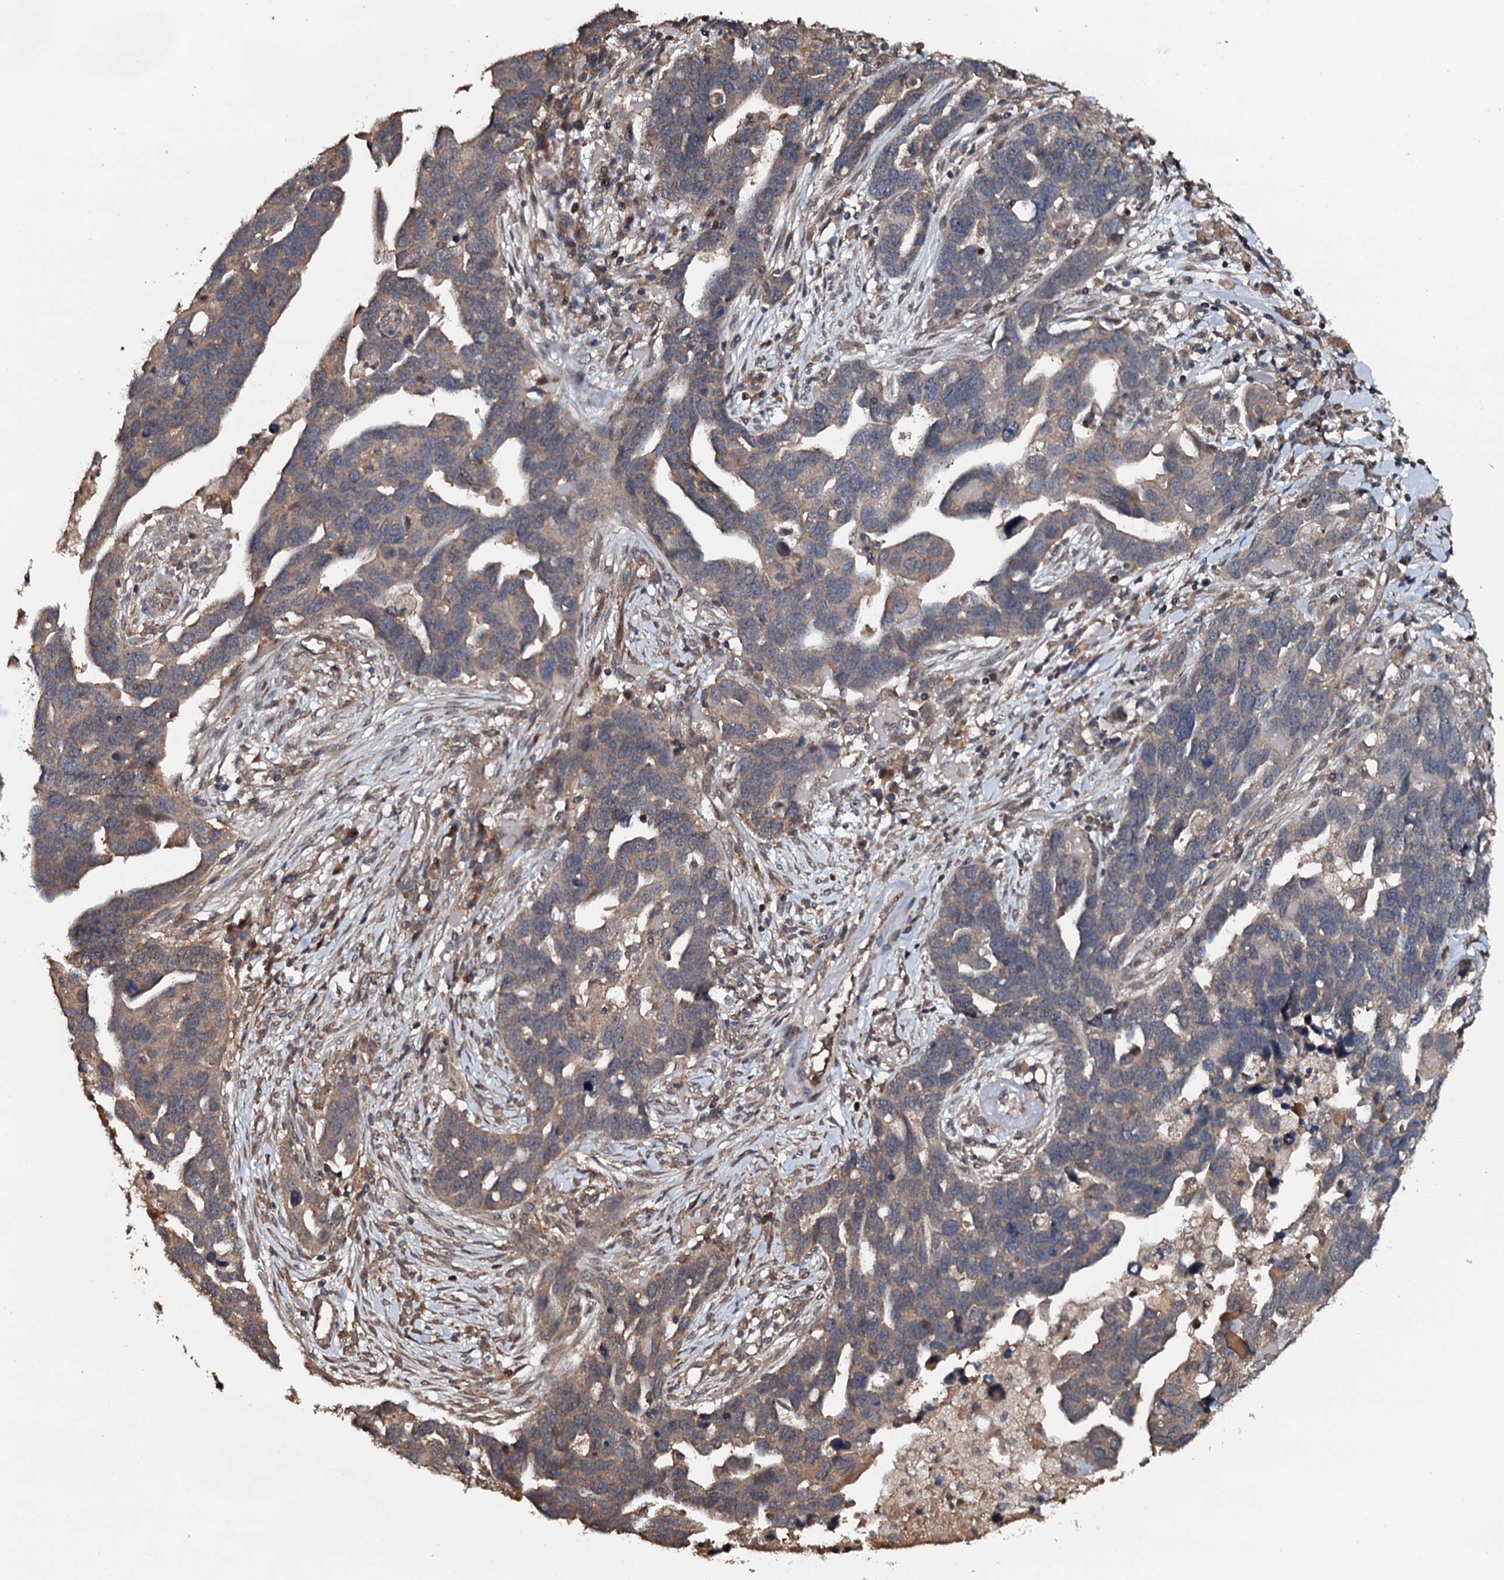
{"staining": {"intensity": "moderate", "quantity": ">75%", "location": "cytoplasmic/membranous"}, "tissue": "ovarian cancer", "cell_type": "Tumor cells", "image_type": "cancer", "snomed": [{"axis": "morphology", "description": "Cystadenocarcinoma, serous, NOS"}, {"axis": "topography", "description": "Ovary"}], "caption": "Immunohistochemistry (IHC) micrograph of neoplastic tissue: ovarian cancer (serous cystadenocarcinoma) stained using immunohistochemistry exhibits medium levels of moderate protein expression localized specifically in the cytoplasmic/membranous of tumor cells, appearing as a cytoplasmic/membranous brown color.", "gene": "FLYWCH1", "patient": {"sex": "female", "age": 54}}